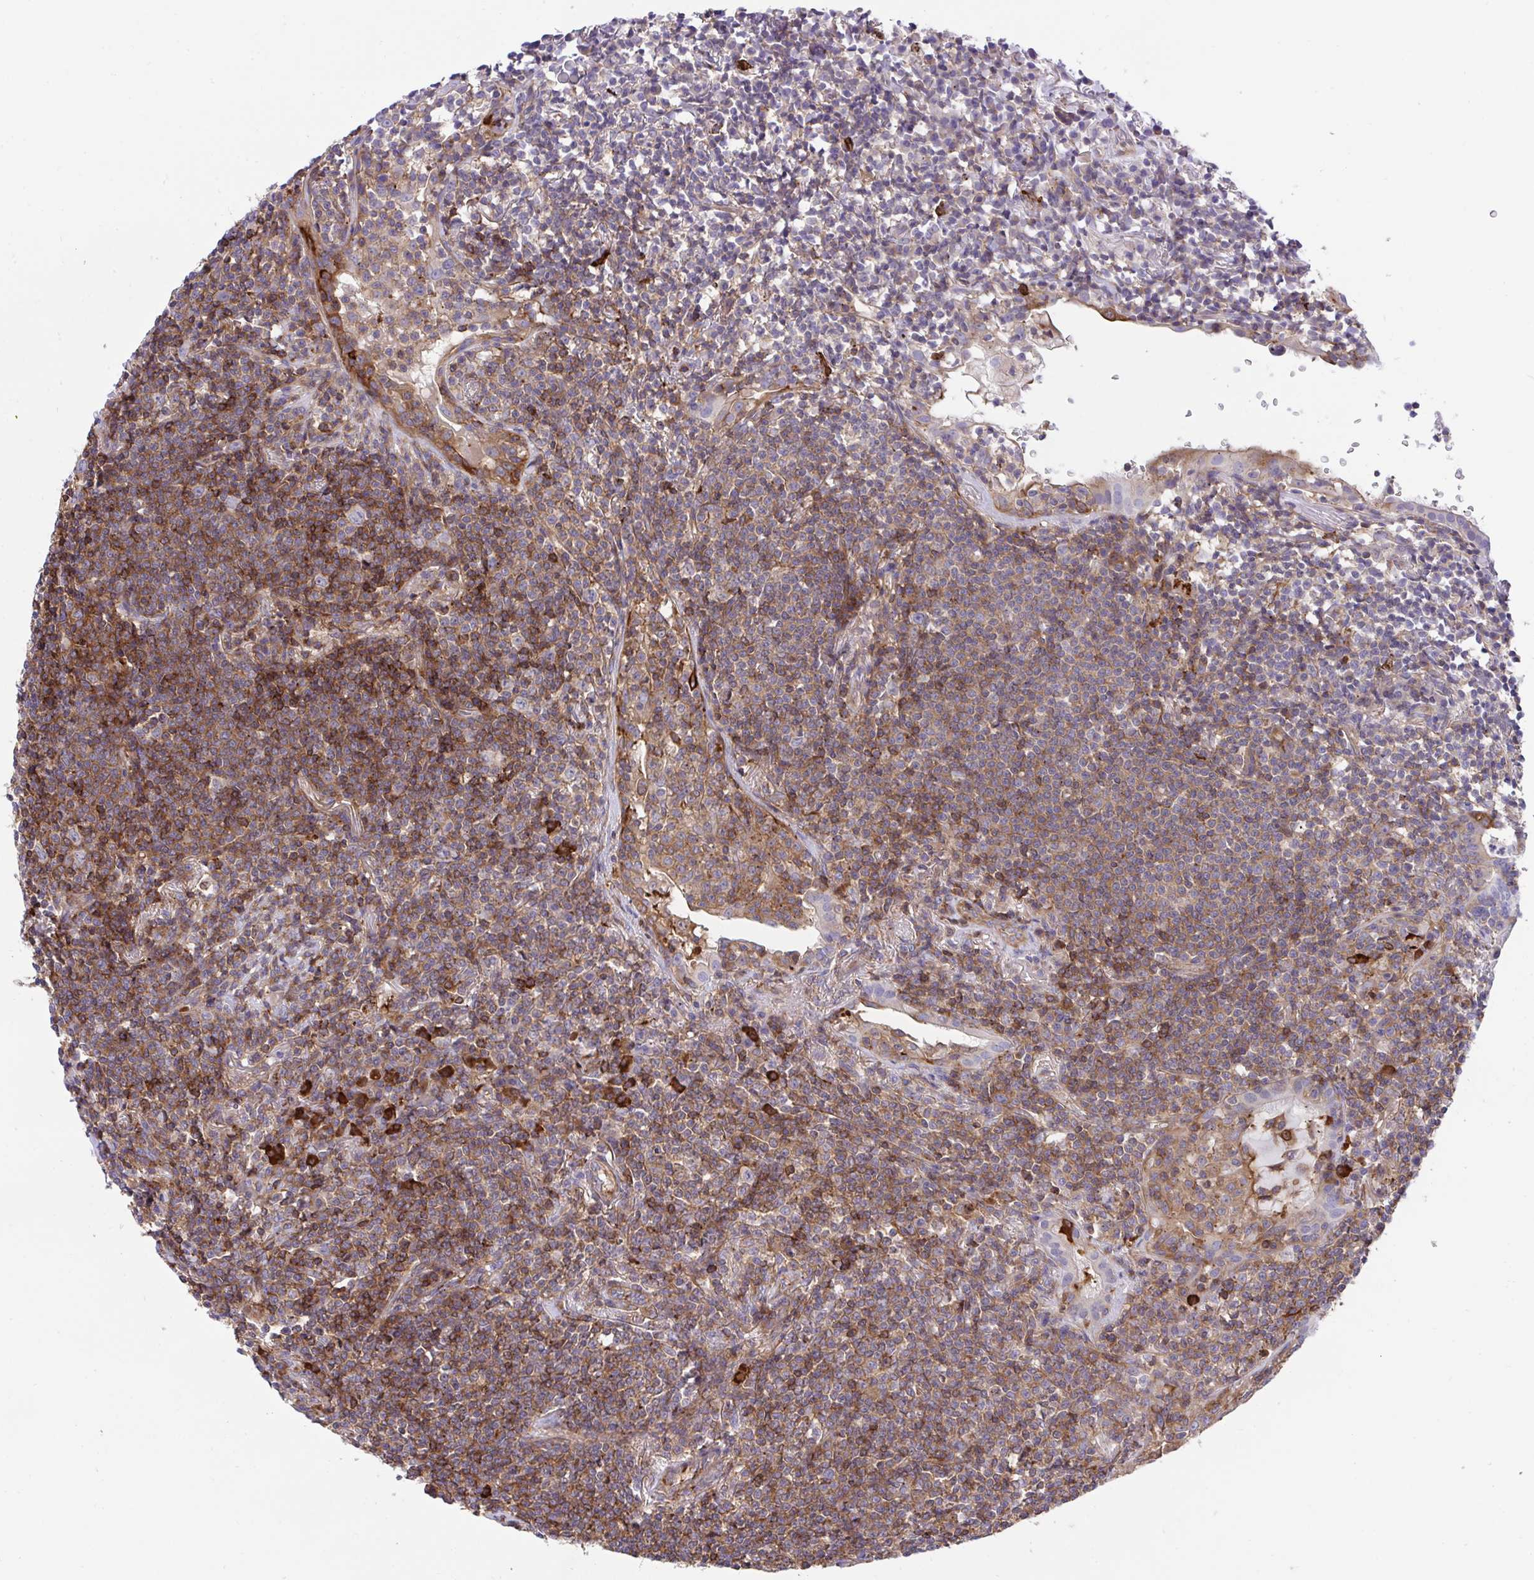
{"staining": {"intensity": "moderate", "quantity": ">75%", "location": "cytoplasmic/membranous"}, "tissue": "lymphoma", "cell_type": "Tumor cells", "image_type": "cancer", "snomed": [{"axis": "morphology", "description": "Malignant lymphoma, non-Hodgkin's type, Low grade"}, {"axis": "topography", "description": "Lung"}], "caption": "The image exhibits a brown stain indicating the presence of a protein in the cytoplasmic/membranous of tumor cells in malignant lymphoma, non-Hodgkin's type (low-grade).", "gene": "PPIH", "patient": {"sex": "female", "age": 71}}